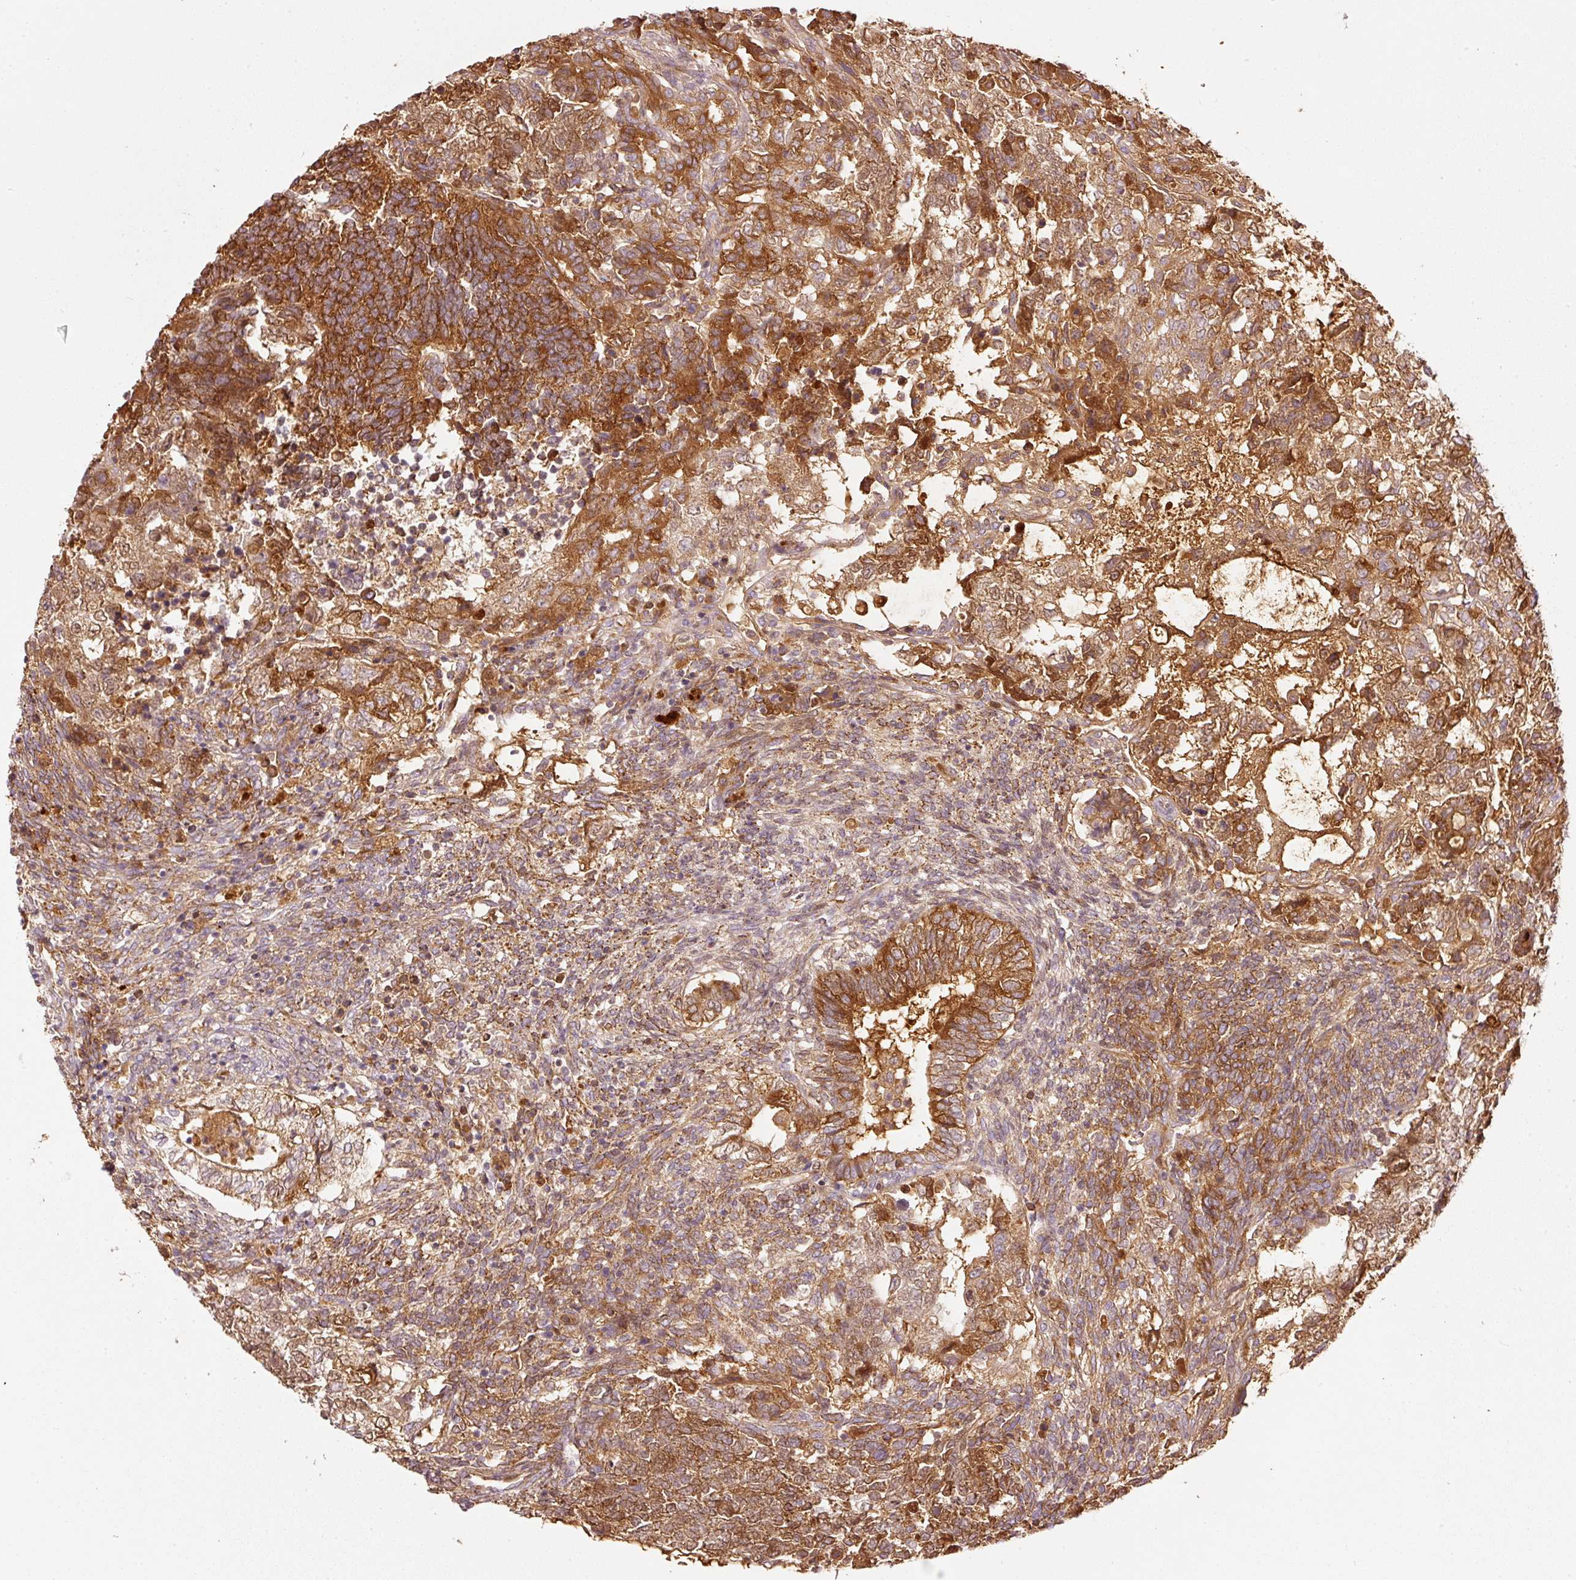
{"staining": {"intensity": "strong", "quantity": ">75%", "location": "cytoplasmic/membranous"}, "tissue": "testis cancer", "cell_type": "Tumor cells", "image_type": "cancer", "snomed": [{"axis": "morphology", "description": "Carcinoma, Embryonal, NOS"}, {"axis": "topography", "description": "Testis"}], "caption": "This histopathology image exhibits immunohistochemistry (IHC) staining of testis embryonal carcinoma, with high strong cytoplasmic/membranous staining in about >75% of tumor cells.", "gene": "SERPING1", "patient": {"sex": "male", "age": 23}}